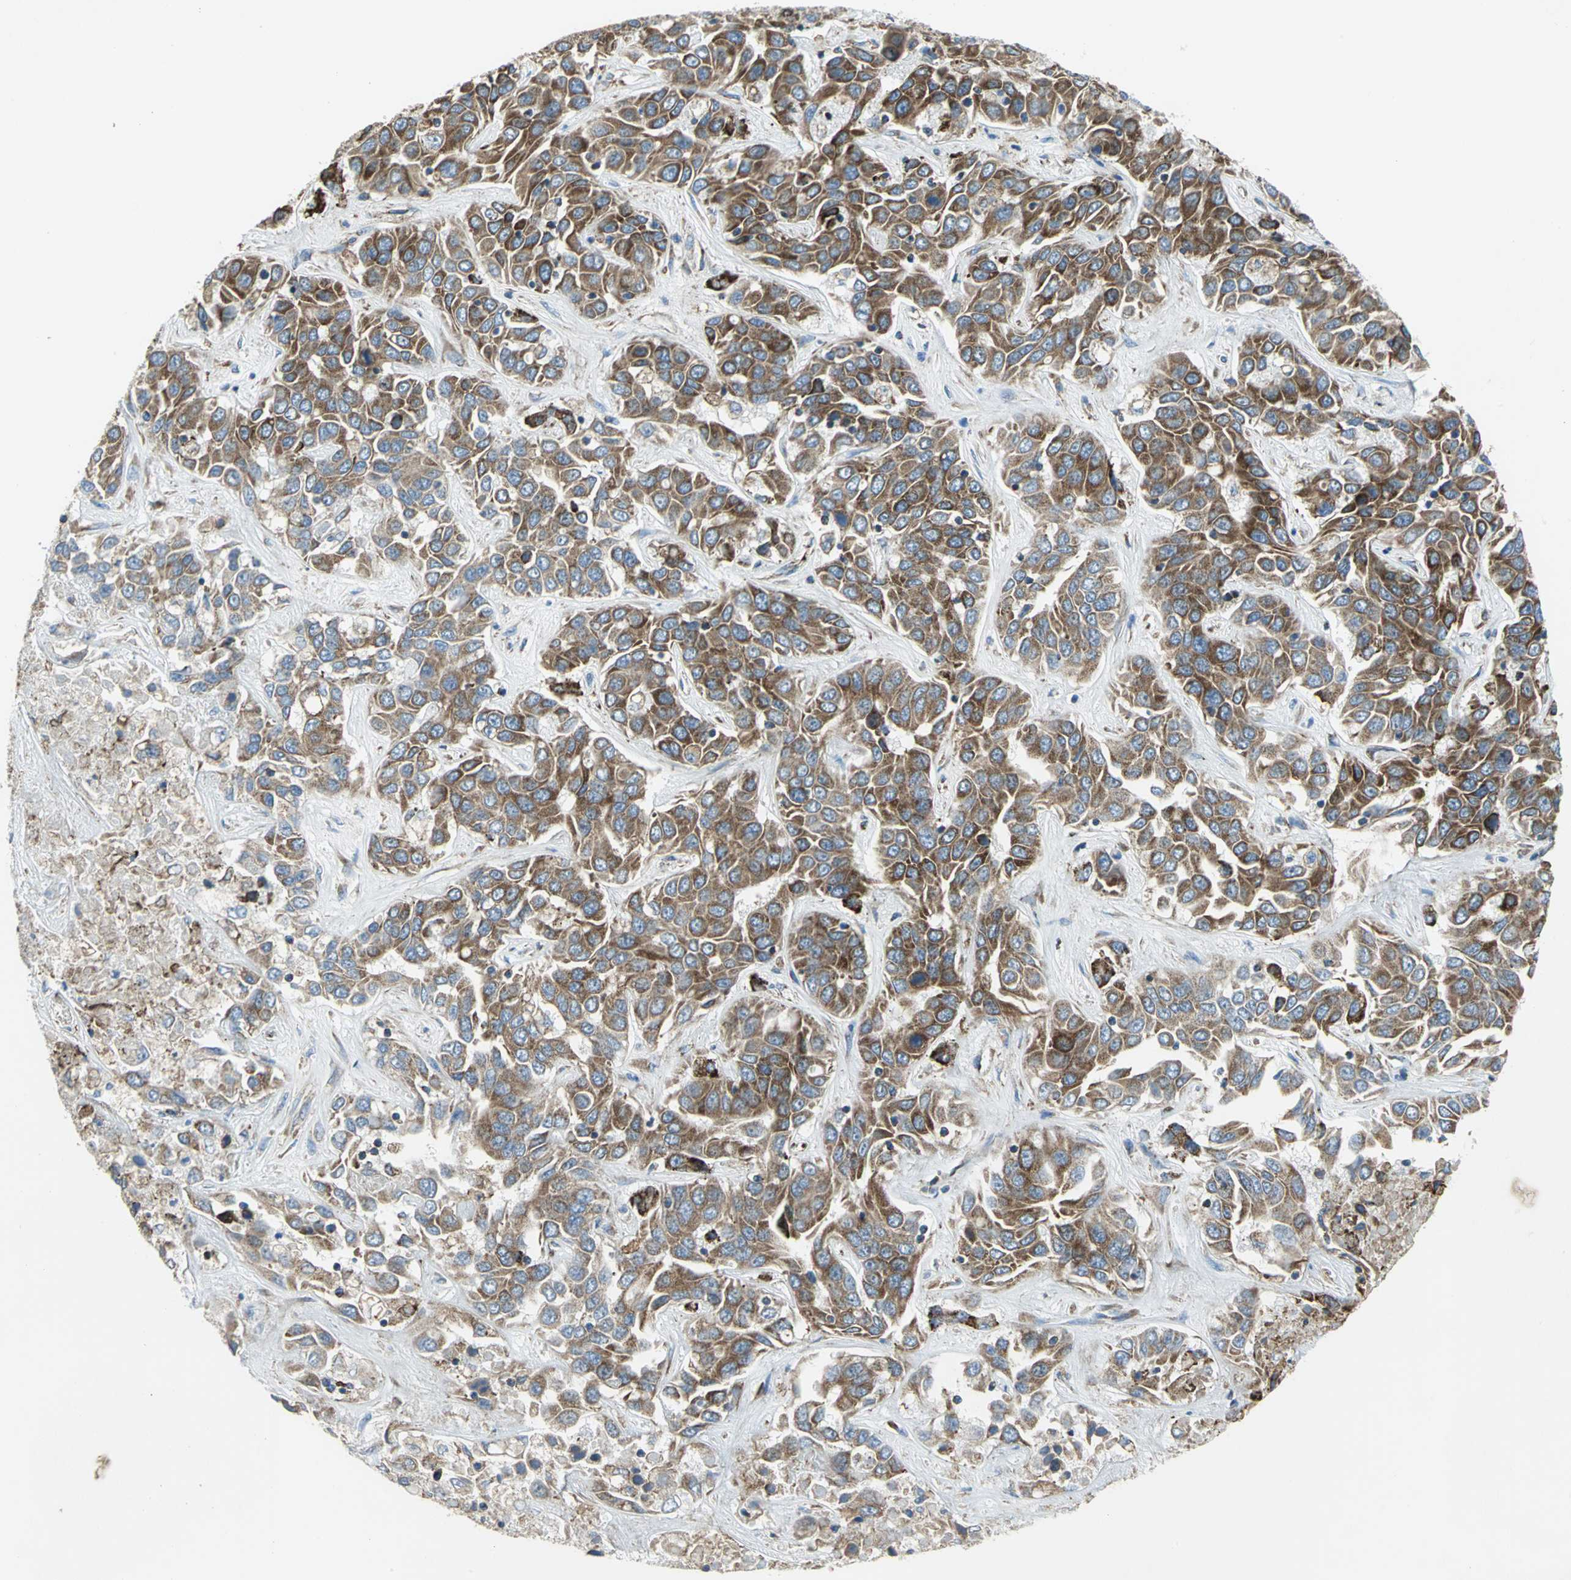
{"staining": {"intensity": "strong", "quantity": ">75%", "location": "cytoplasmic/membranous"}, "tissue": "liver cancer", "cell_type": "Tumor cells", "image_type": "cancer", "snomed": [{"axis": "morphology", "description": "Cholangiocarcinoma"}, {"axis": "topography", "description": "Liver"}], "caption": "High-power microscopy captured an immunohistochemistry micrograph of liver cholangiocarcinoma, revealing strong cytoplasmic/membranous staining in about >75% of tumor cells. (brown staining indicates protein expression, while blue staining denotes nuclei).", "gene": "TULP4", "patient": {"sex": "female", "age": 52}}